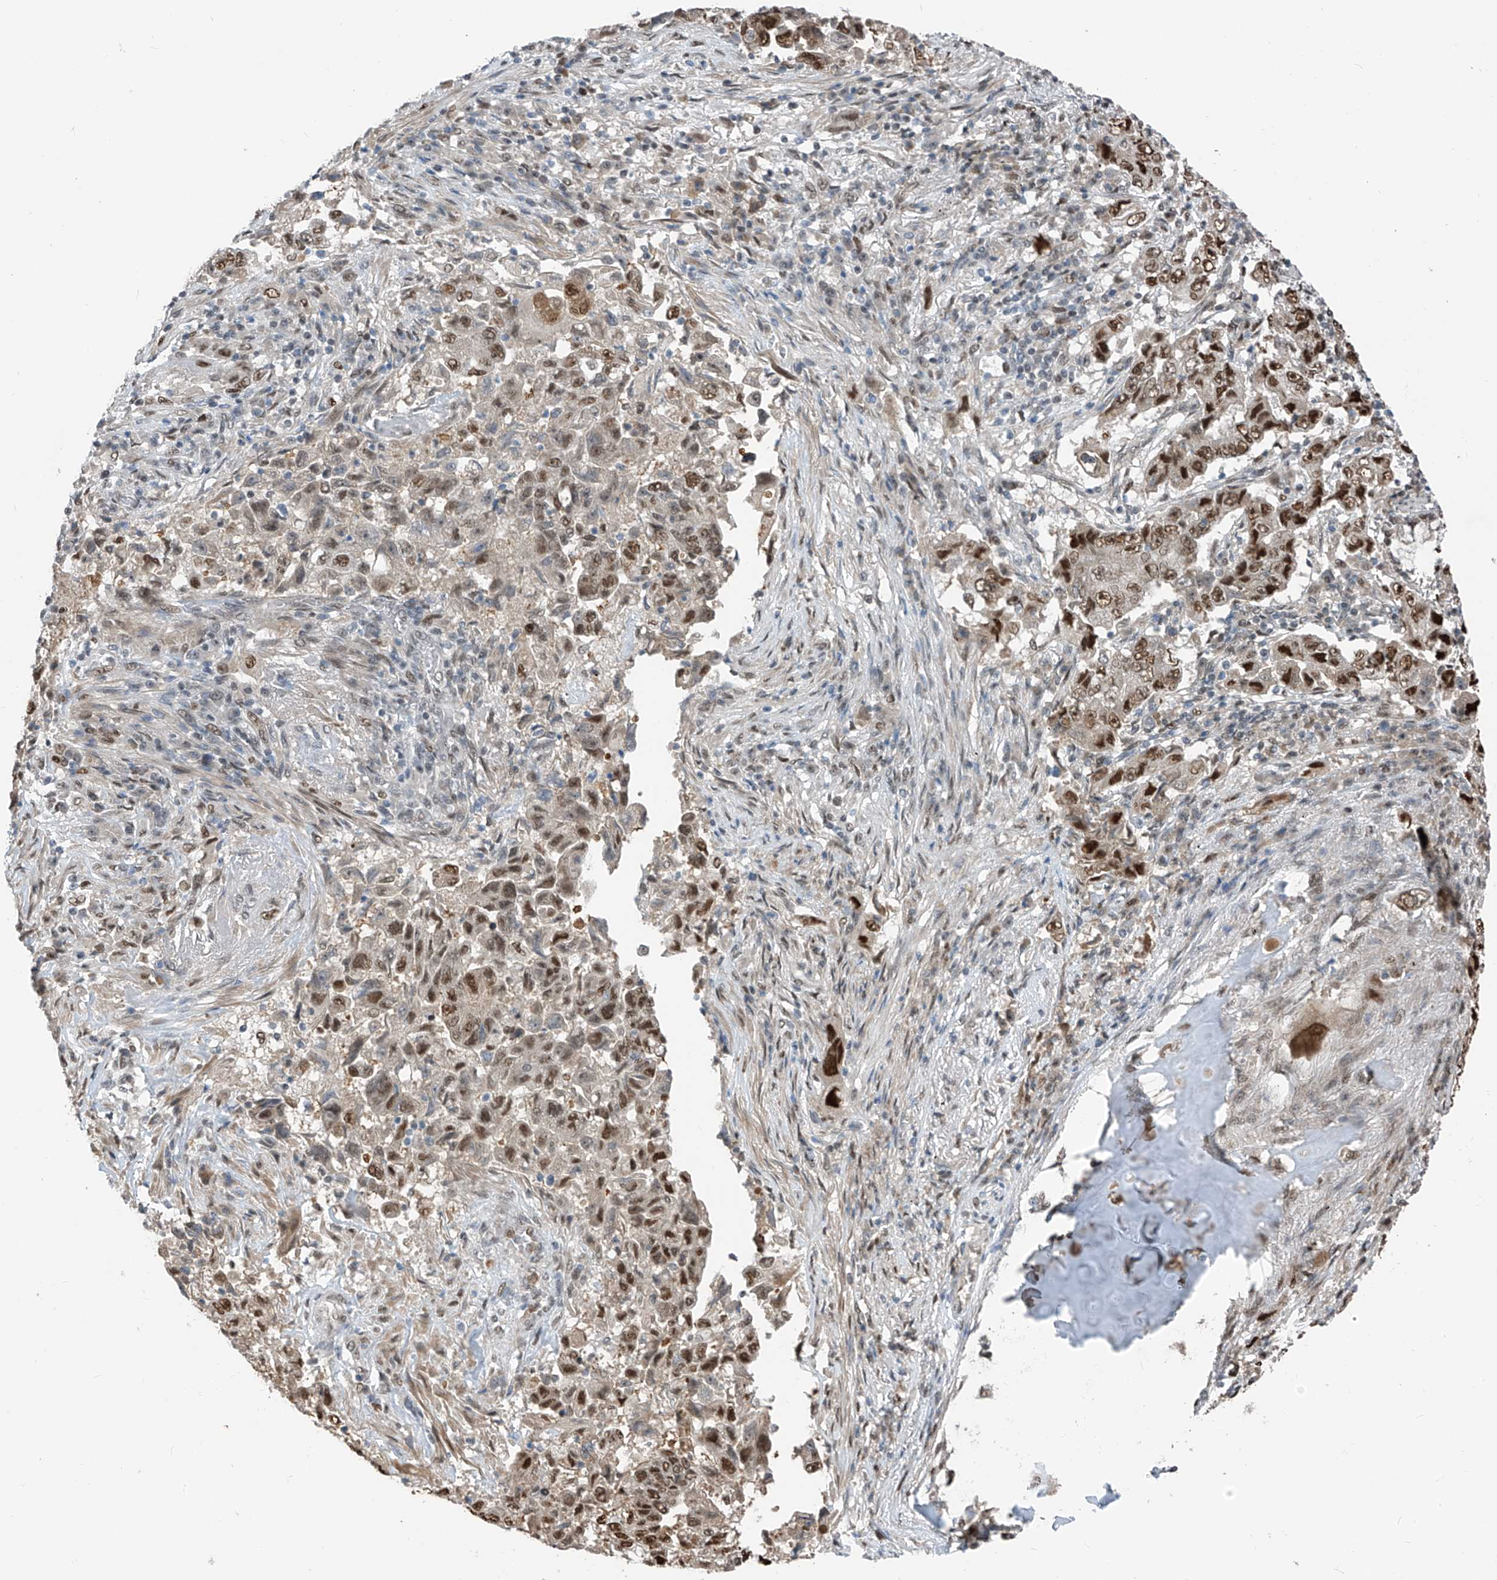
{"staining": {"intensity": "moderate", "quantity": ">75%", "location": "nuclear"}, "tissue": "lung cancer", "cell_type": "Tumor cells", "image_type": "cancer", "snomed": [{"axis": "morphology", "description": "Adenocarcinoma, NOS"}, {"axis": "topography", "description": "Lung"}], "caption": "High-power microscopy captured an IHC photomicrograph of adenocarcinoma (lung), revealing moderate nuclear positivity in about >75% of tumor cells. Using DAB (3,3'-diaminobenzidine) (brown) and hematoxylin (blue) stains, captured at high magnification using brightfield microscopy.", "gene": "RBP7", "patient": {"sex": "female", "age": 51}}